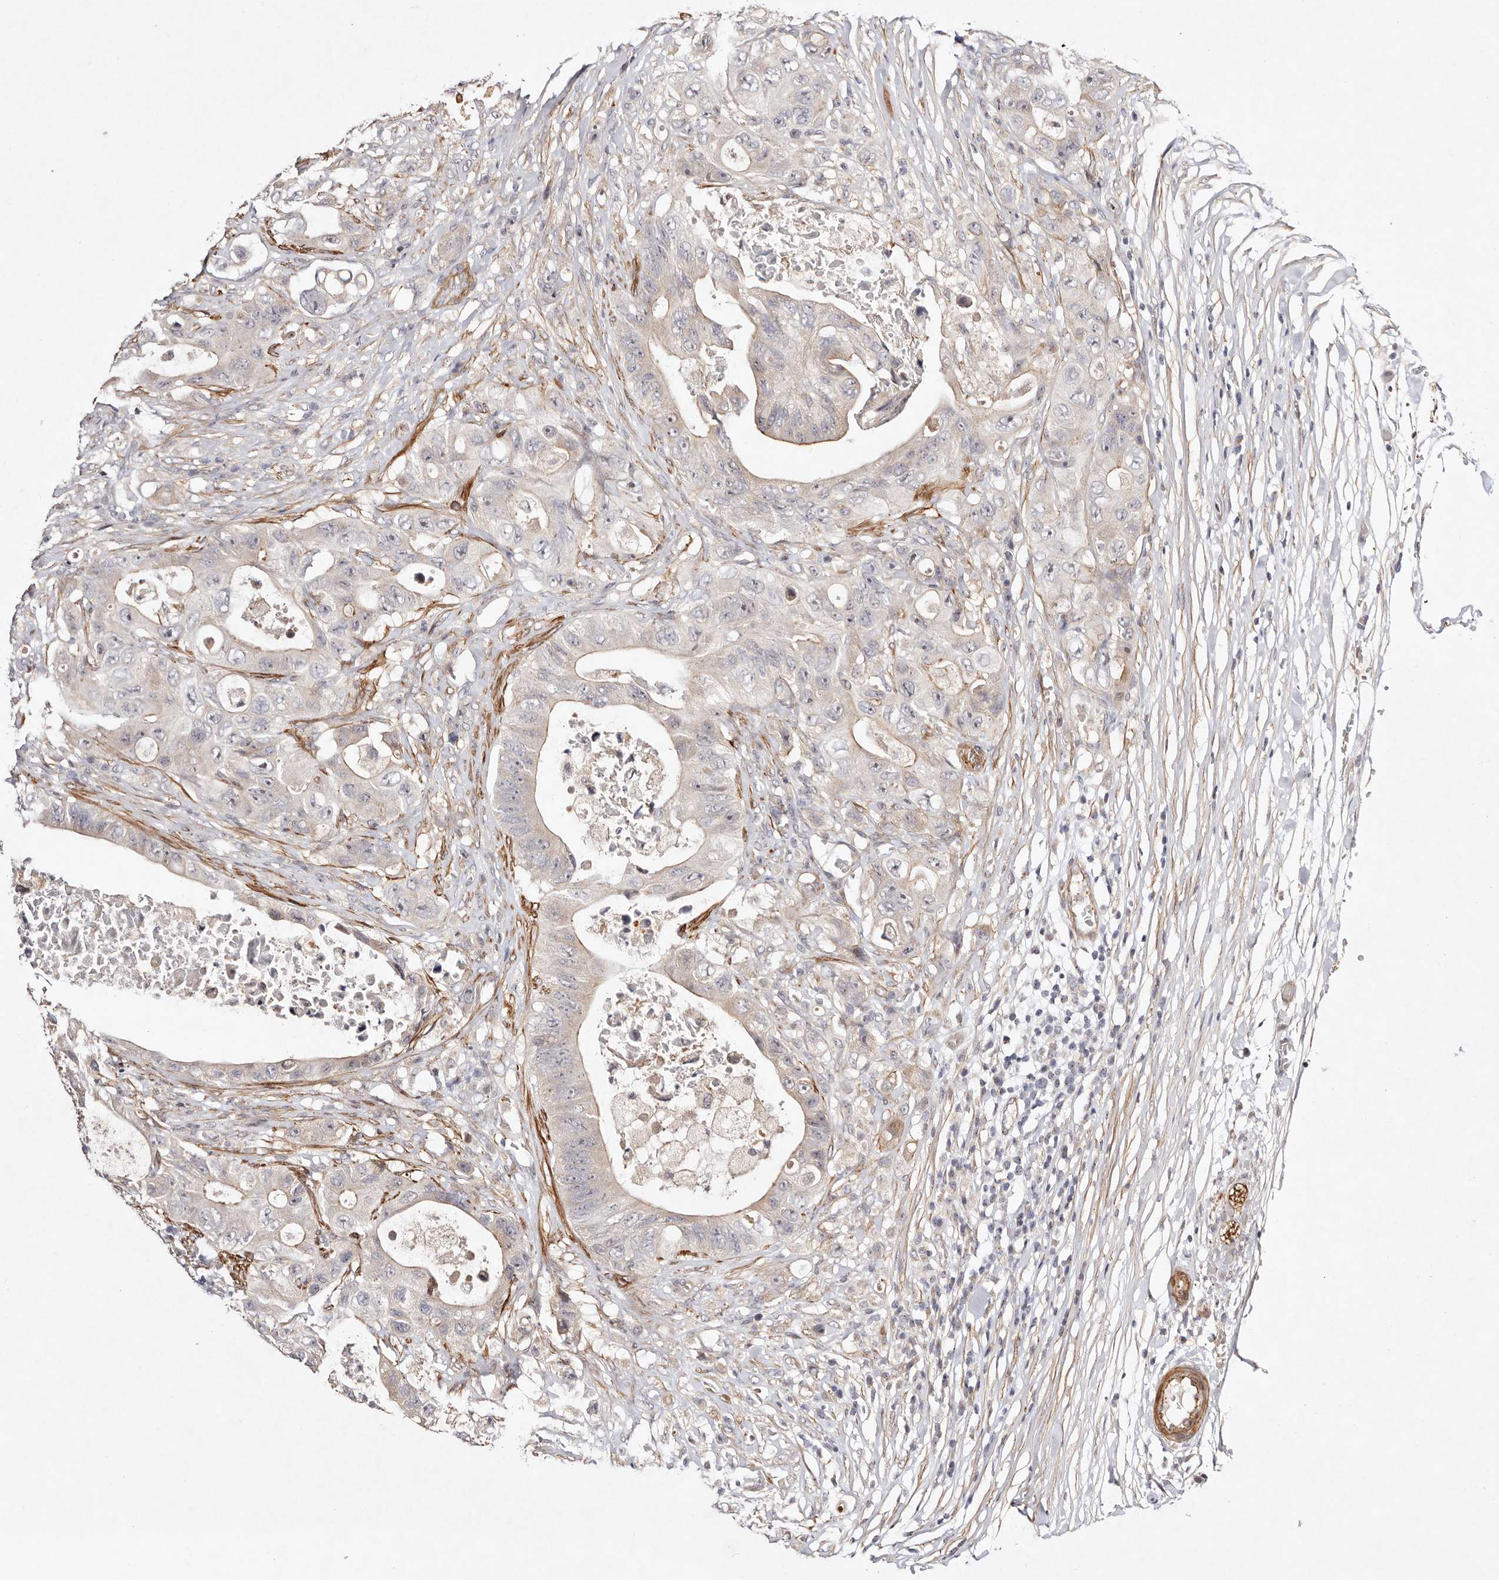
{"staining": {"intensity": "negative", "quantity": "none", "location": "none"}, "tissue": "colorectal cancer", "cell_type": "Tumor cells", "image_type": "cancer", "snomed": [{"axis": "morphology", "description": "Adenocarcinoma, NOS"}, {"axis": "topography", "description": "Colon"}], "caption": "Human colorectal cancer stained for a protein using immunohistochemistry shows no staining in tumor cells.", "gene": "MTMR11", "patient": {"sex": "female", "age": 46}}